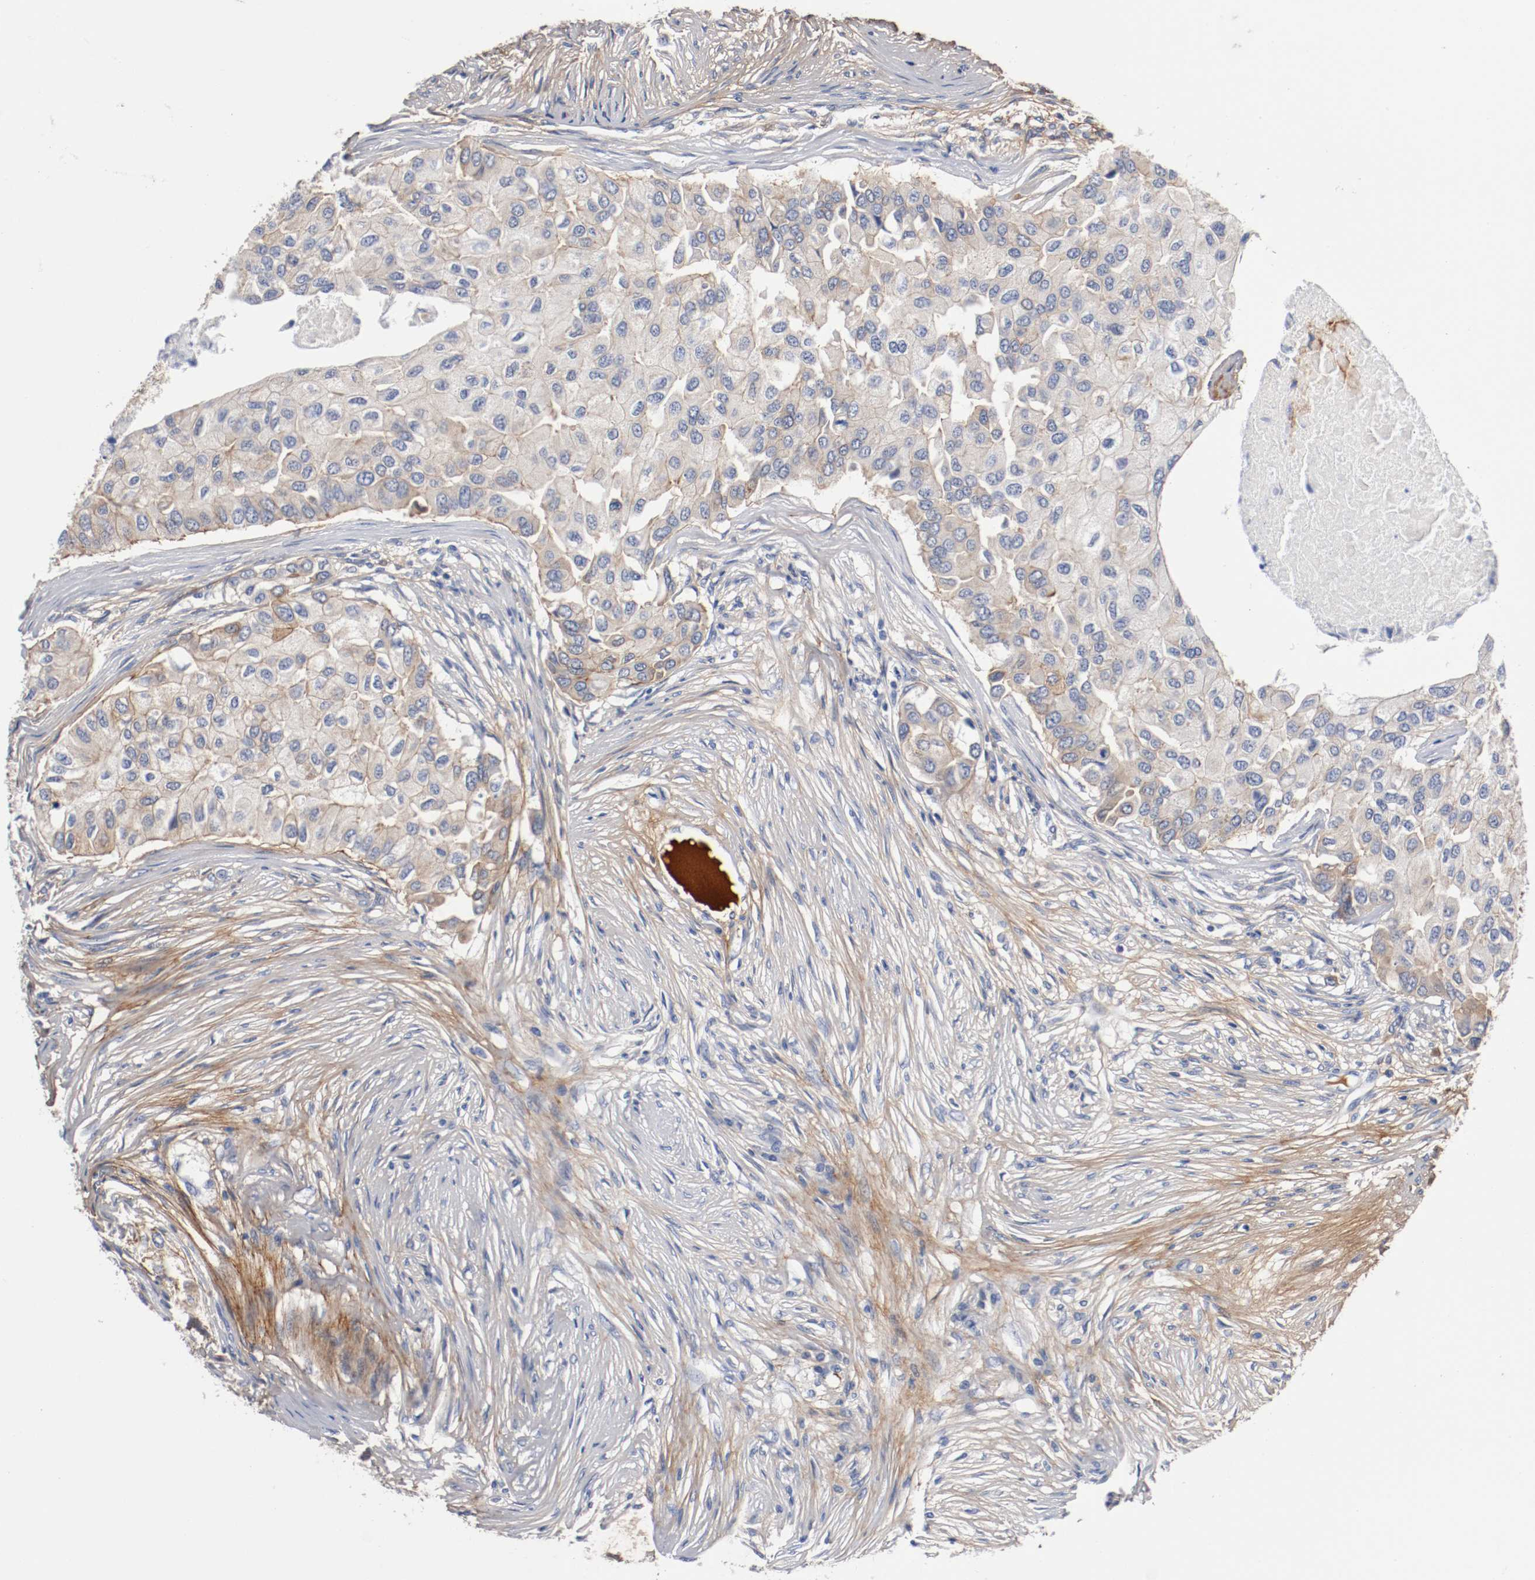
{"staining": {"intensity": "moderate", "quantity": ">75%", "location": "cytoplasmic/membranous"}, "tissue": "breast cancer", "cell_type": "Tumor cells", "image_type": "cancer", "snomed": [{"axis": "morphology", "description": "Normal tissue, NOS"}, {"axis": "morphology", "description": "Duct carcinoma"}, {"axis": "topography", "description": "Breast"}], "caption": "Breast cancer (invasive ductal carcinoma) stained with immunohistochemistry (IHC) shows moderate cytoplasmic/membranous staining in approximately >75% of tumor cells. The protein of interest is stained brown, and the nuclei are stained in blue (DAB IHC with brightfield microscopy, high magnification).", "gene": "TNC", "patient": {"sex": "female", "age": 49}}